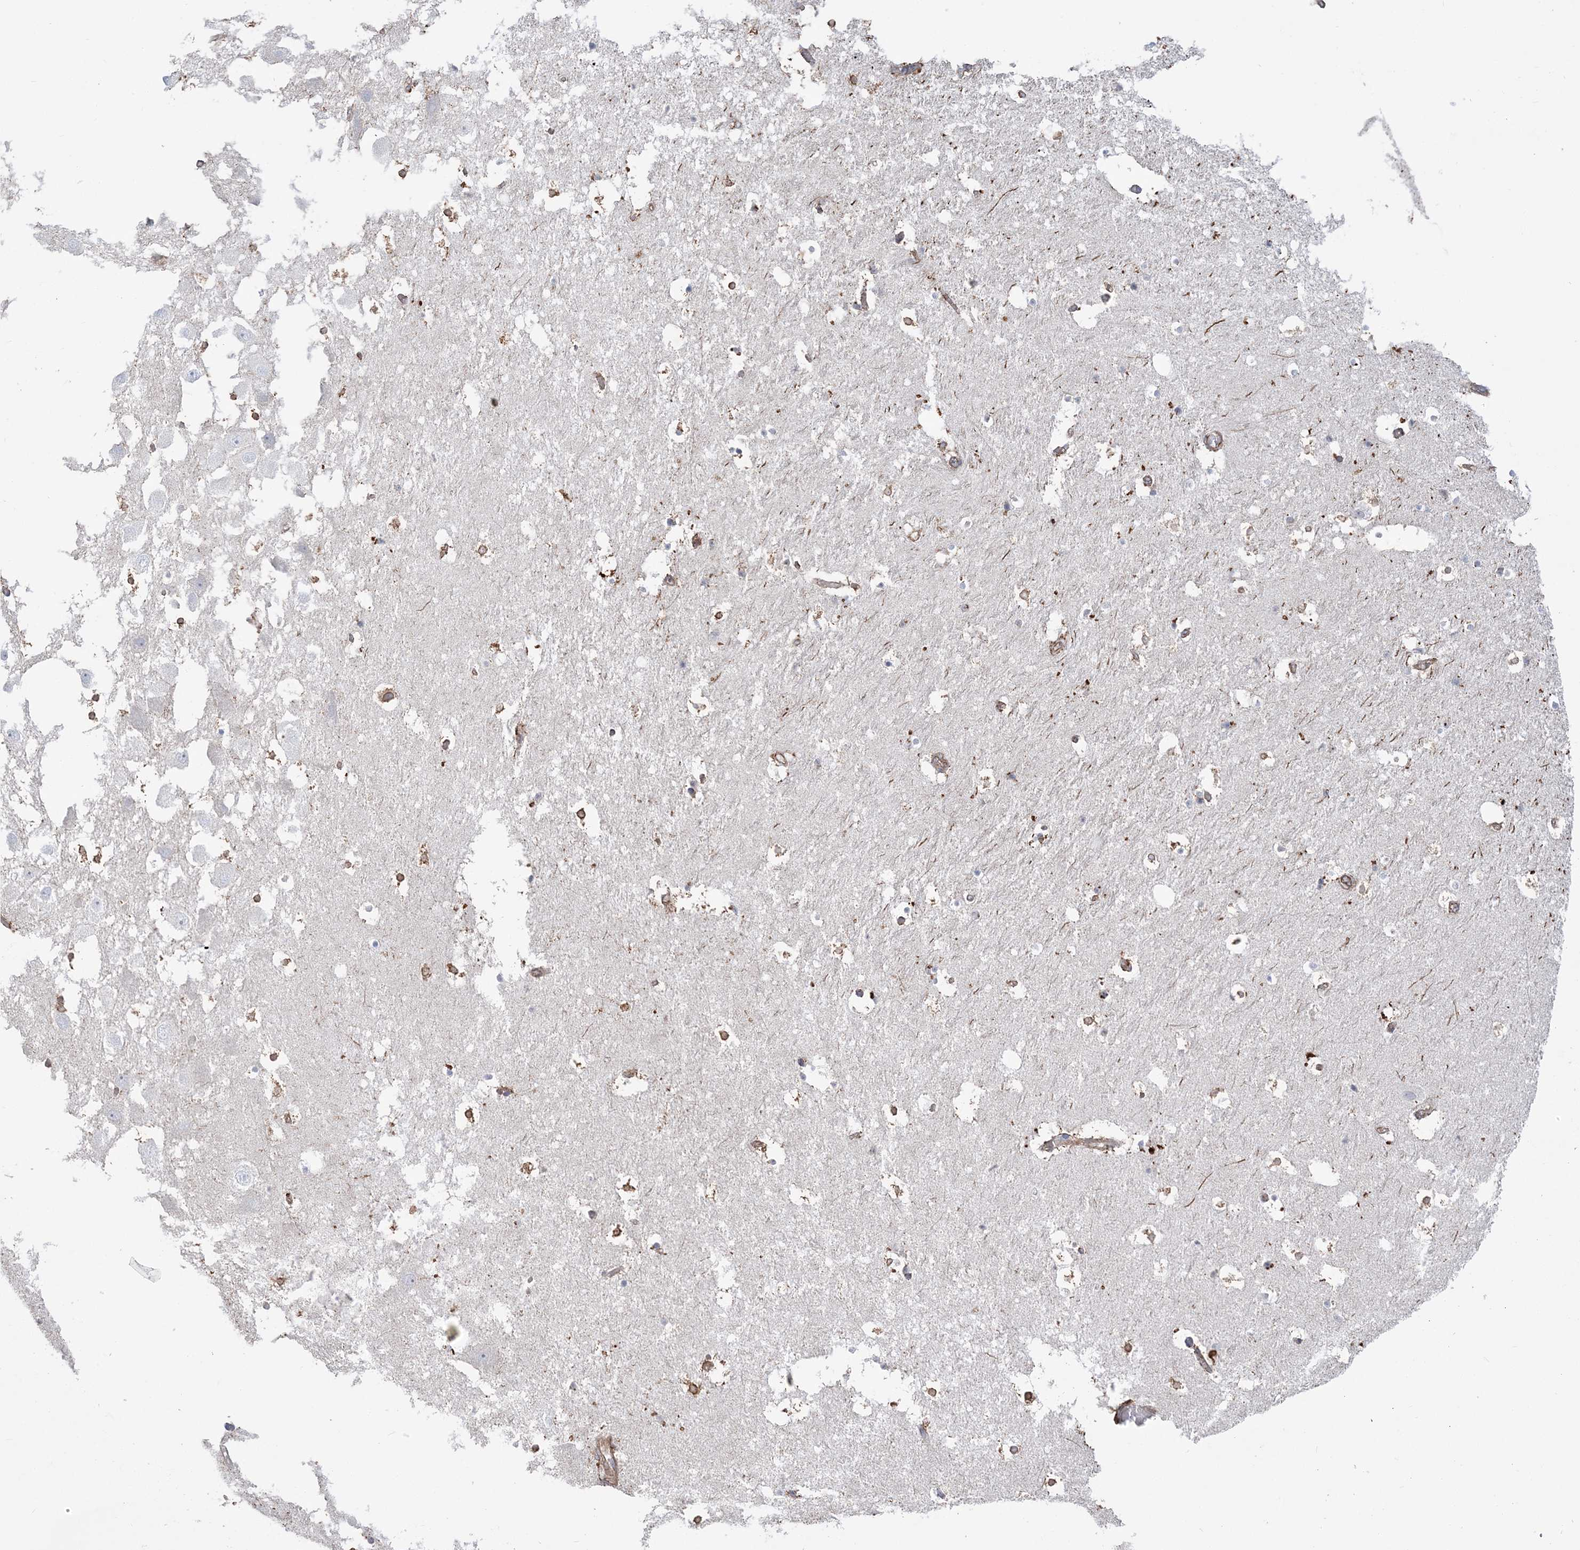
{"staining": {"intensity": "moderate", "quantity": "25%-75%", "location": "cytoplasmic/membranous"}, "tissue": "hippocampus", "cell_type": "Glial cells", "image_type": "normal", "snomed": [{"axis": "morphology", "description": "Normal tissue, NOS"}, {"axis": "topography", "description": "Hippocampus"}], "caption": "High-magnification brightfield microscopy of unremarkable hippocampus stained with DAB (brown) and counterstained with hematoxylin (blue). glial cells exhibit moderate cytoplasmic/membranous expression is identified in about25%-75% of cells. Using DAB (3,3'-diaminobenzidine) (brown) and hematoxylin (blue) stains, captured at high magnification using brightfield microscopy.", "gene": "ZNF821", "patient": {"sex": "female", "age": 52}}